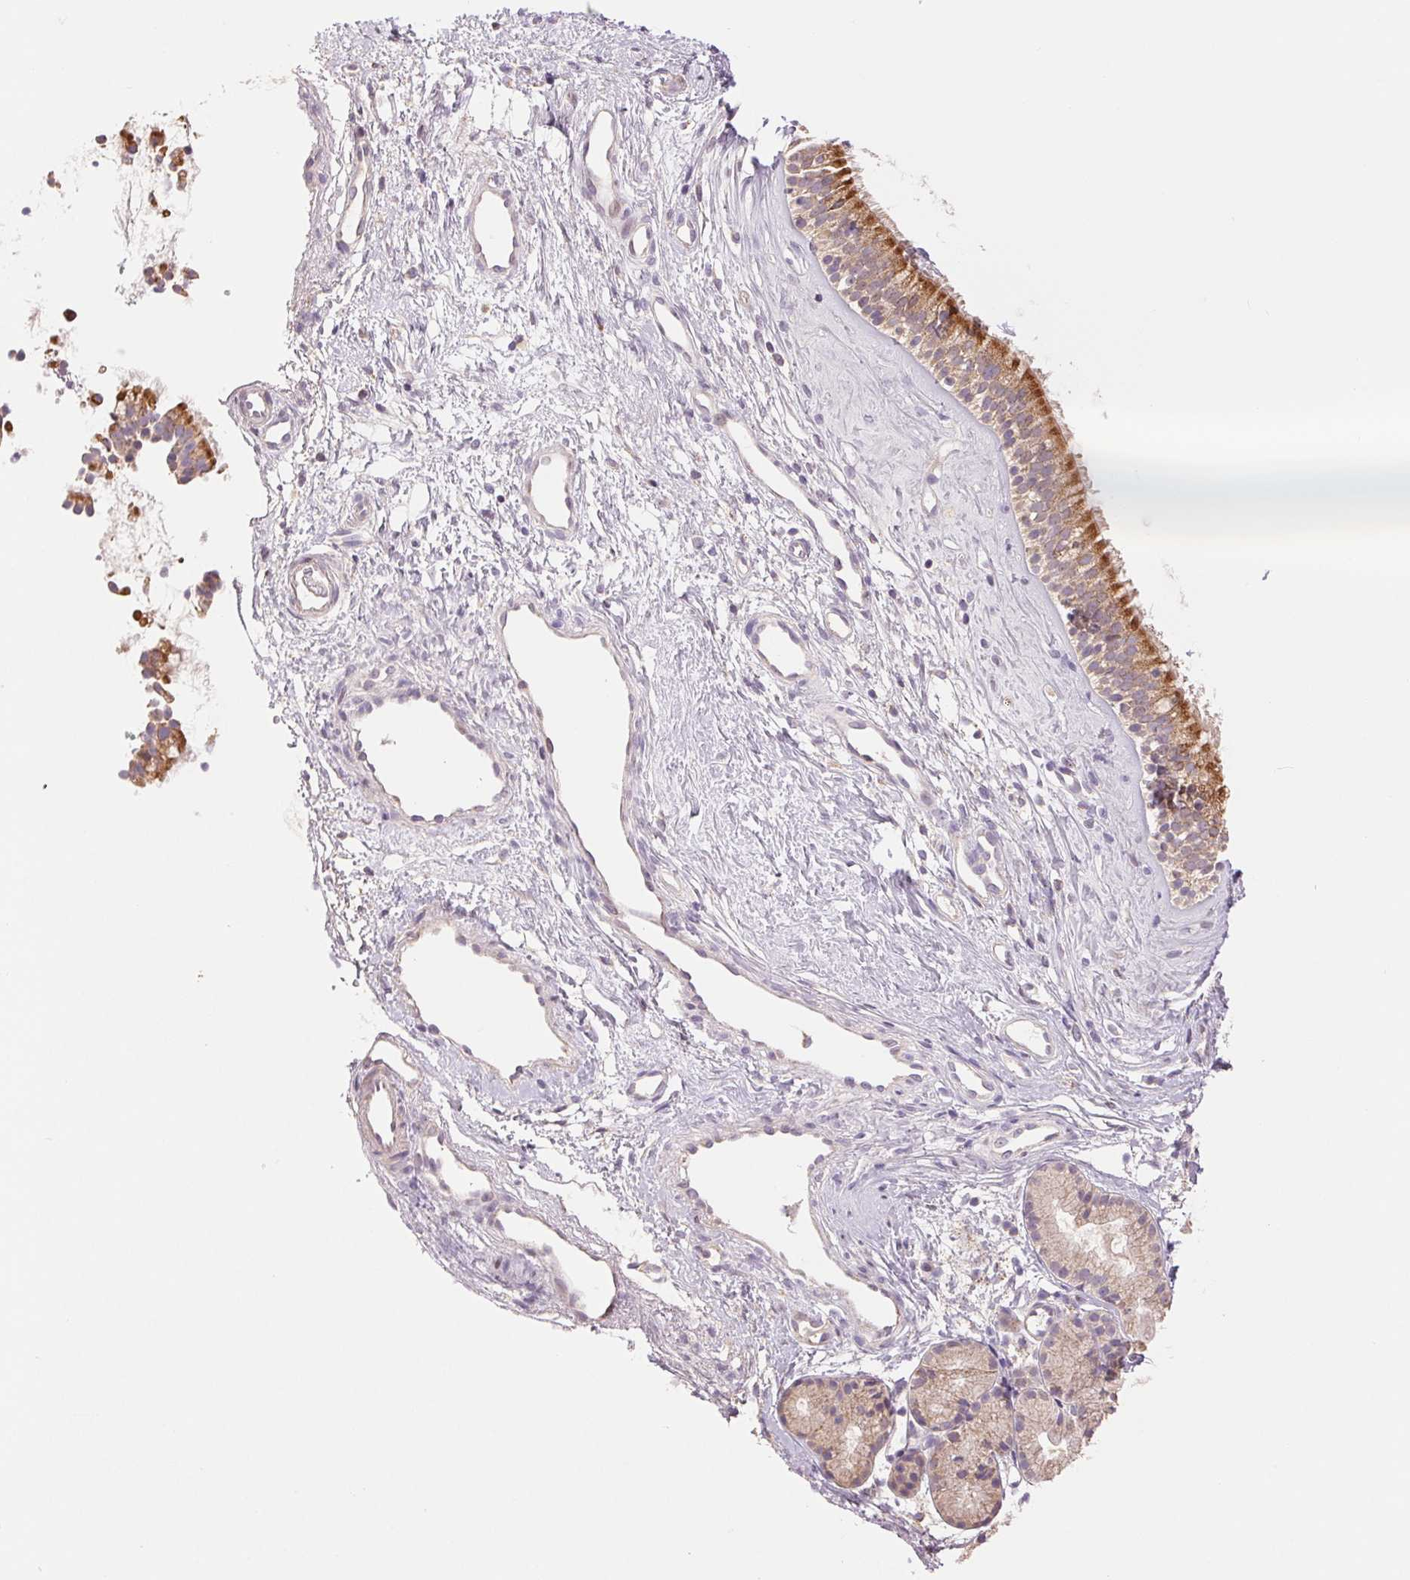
{"staining": {"intensity": "moderate", "quantity": ">75%", "location": "cytoplasmic/membranous"}, "tissue": "nasopharynx", "cell_type": "Respiratory epithelial cells", "image_type": "normal", "snomed": [{"axis": "morphology", "description": "Normal tissue, NOS"}, {"axis": "topography", "description": "Nasopharynx"}], "caption": "Protein analysis of benign nasopharynx shows moderate cytoplasmic/membranous staining in approximately >75% of respiratory epithelial cells.", "gene": "DGUOK", "patient": {"sex": "male", "age": 58}}